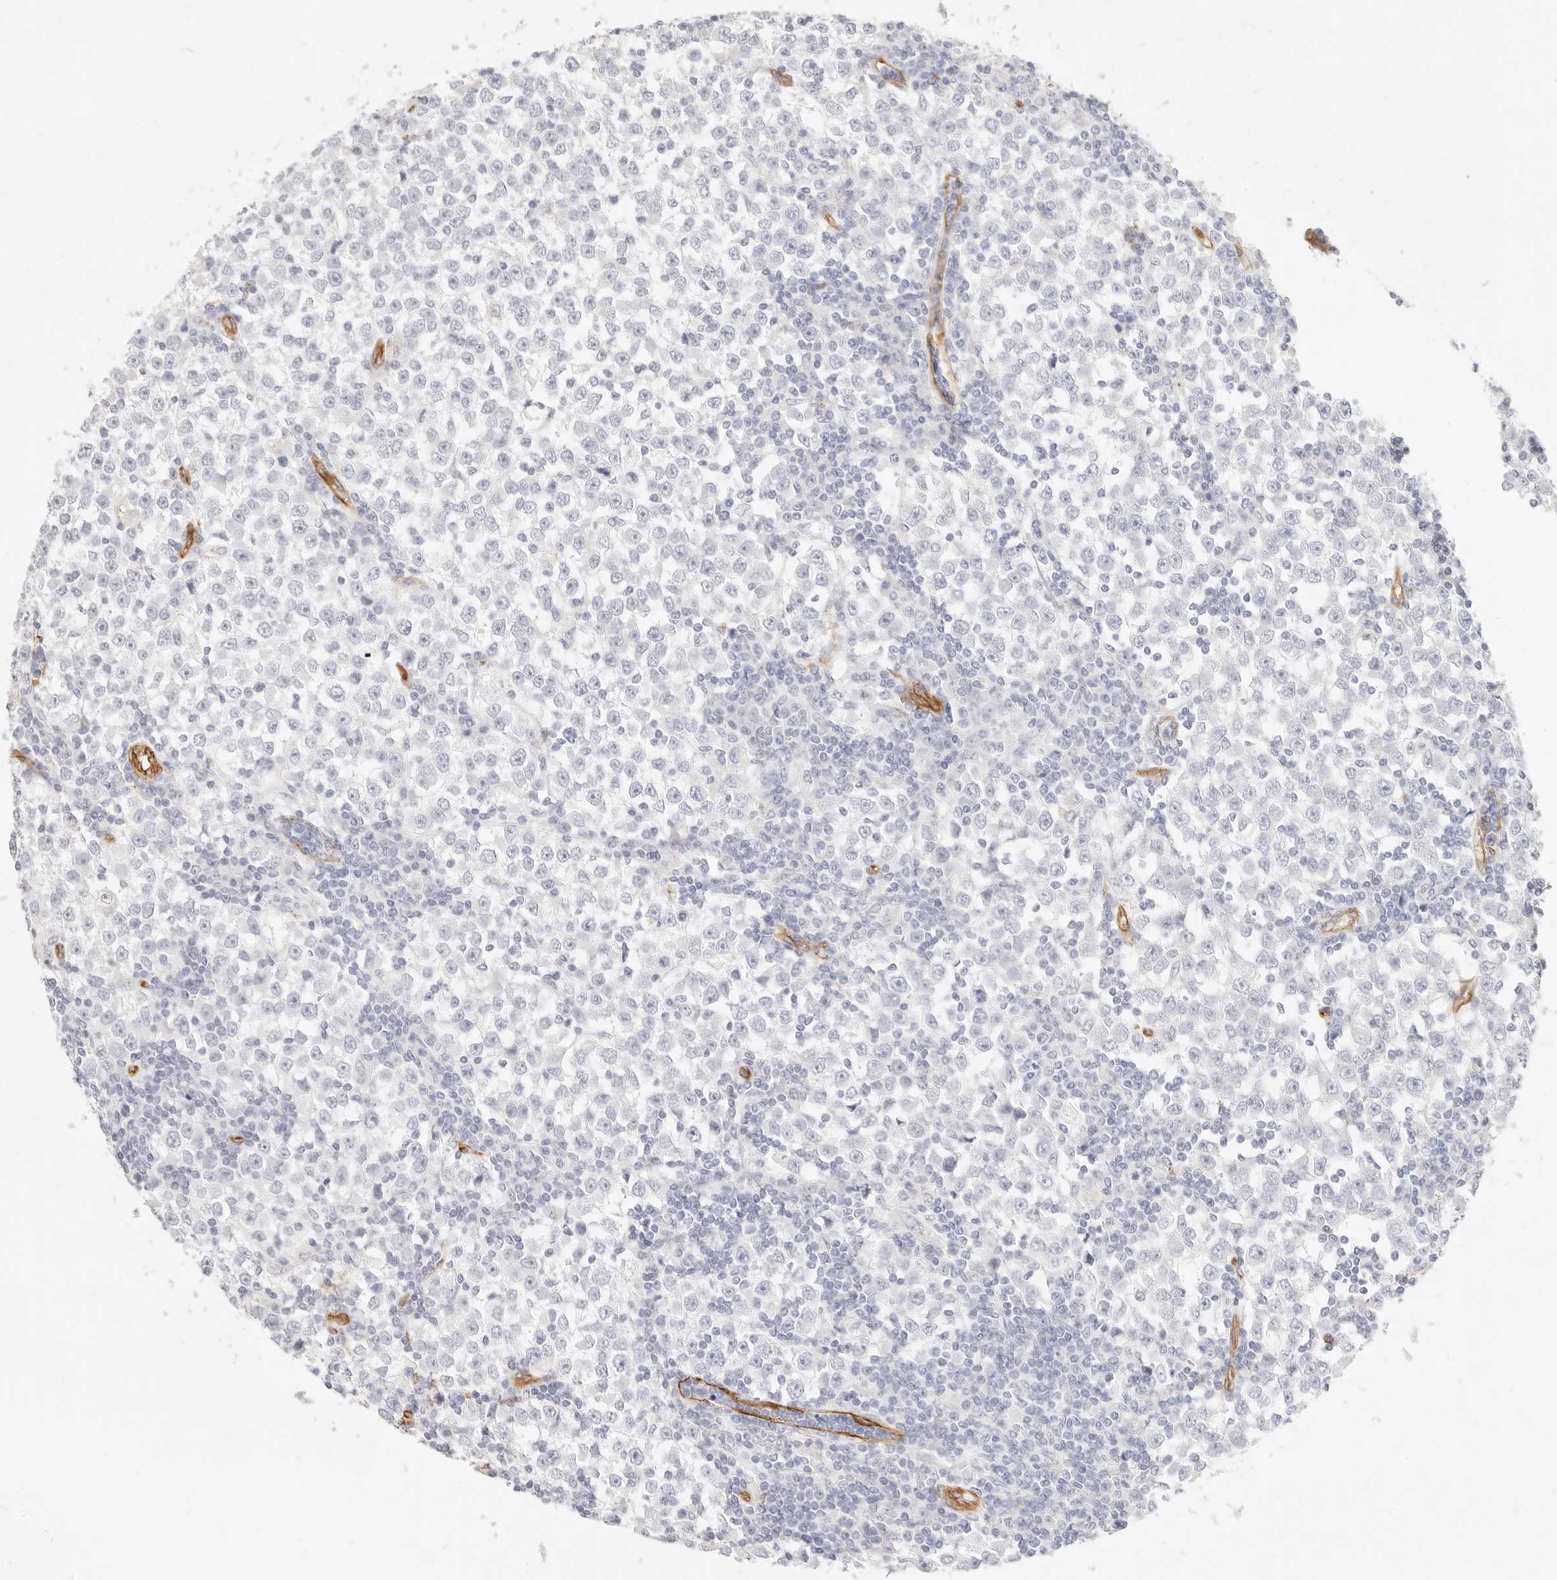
{"staining": {"intensity": "negative", "quantity": "none", "location": "none"}, "tissue": "testis cancer", "cell_type": "Tumor cells", "image_type": "cancer", "snomed": [{"axis": "morphology", "description": "Seminoma, NOS"}, {"axis": "topography", "description": "Testis"}], "caption": "Immunohistochemical staining of human testis cancer (seminoma) reveals no significant expression in tumor cells. Nuclei are stained in blue.", "gene": "NUS1", "patient": {"sex": "male", "age": 65}}